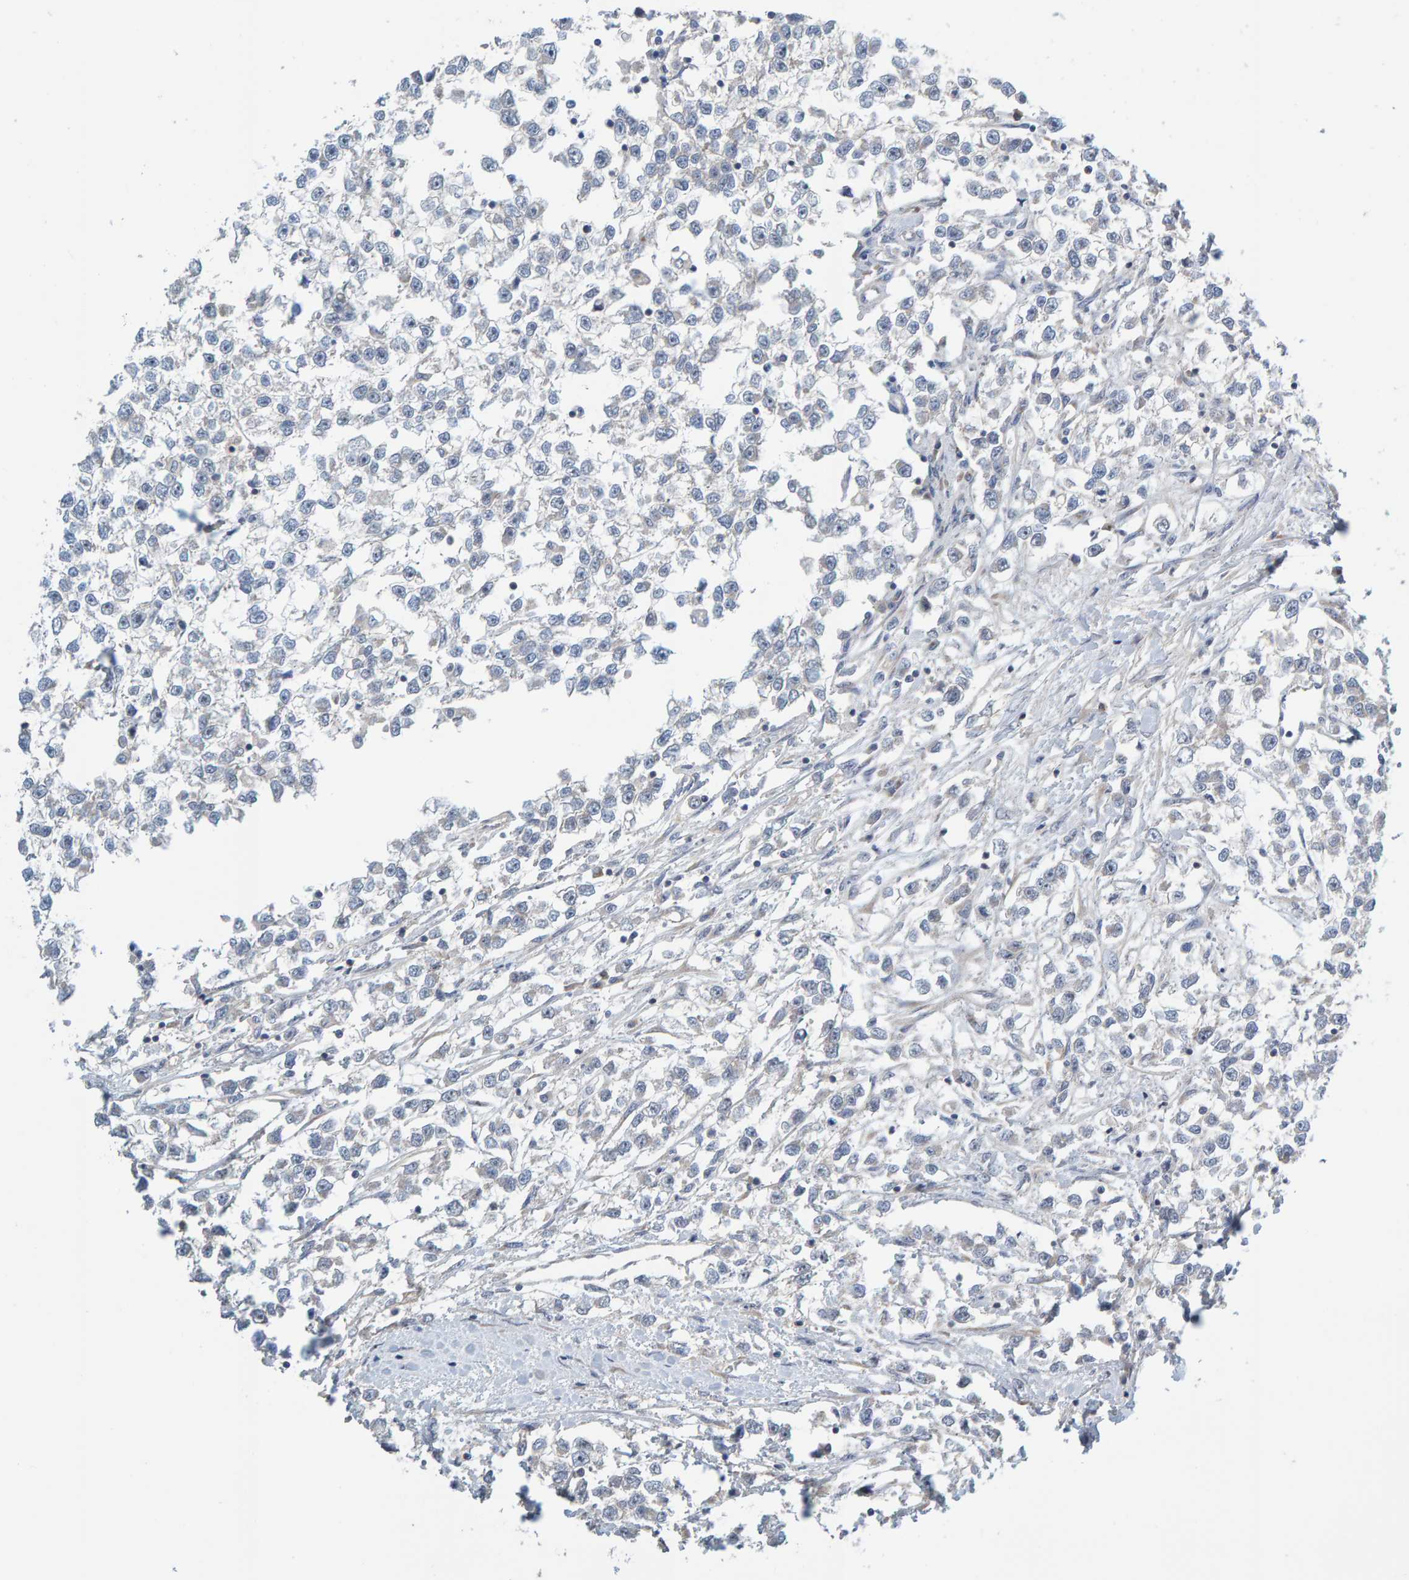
{"staining": {"intensity": "negative", "quantity": "none", "location": "none"}, "tissue": "testis cancer", "cell_type": "Tumor cells", "image_type": "cancer", "snomed": [{"axis": "morphology", "description": "Seminoma, NOS"}, {"axis": "morphology", "description": "Carcinoma, Embryonal, NOS"}, {"axis": "topography", "description": "Testis"}], "caption": "High power microscopy image of an immunohistochemistry (IHC) image of testis cancer, revealing no significant expression in tumor cells.", "gene": "CCM2", "patient": {"sex": "male", "age": 51}}